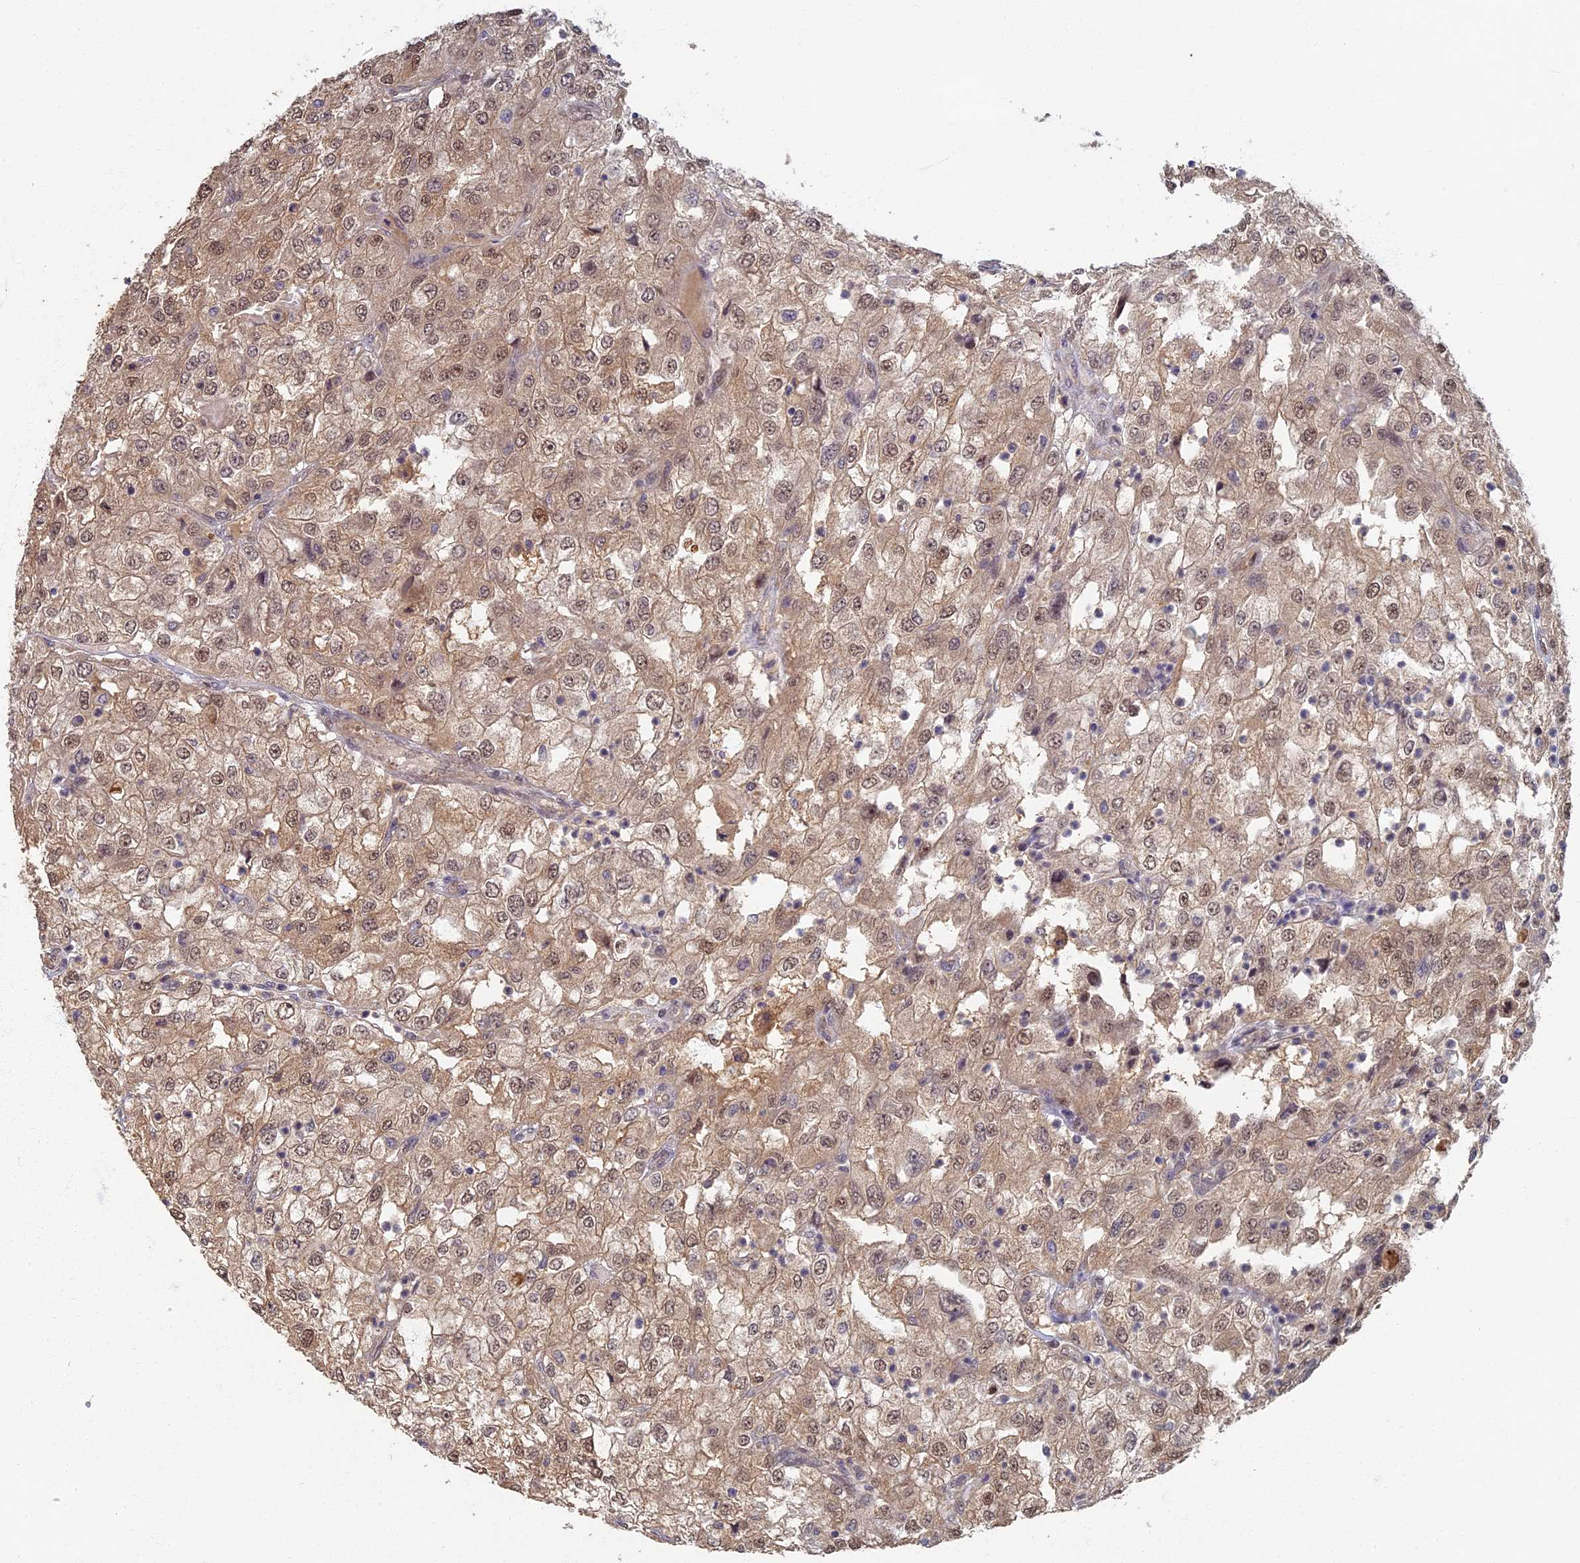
{"staining": {"intensity": "weak", "quantity": ">75%", "location": "cytoplasmic/membranous,nuclear"}, "tissue": "renal cancer", "cell_type": "Tumor cells", "image_type": "cancer", "snomed": [{"axis": "morphology", "description": "Adenocarcinoma, NOS"}, {"axis": "topography", "description": "Kidney"}], "caption": "Immunohistochemical staining of renal adenocarcinoma shows low levels of weak cytoplasmic/membranous and nuclear protein positivity in about >75% of tumor cells. (Stains: DAB in brown, nuclei in blue, Microscopy: brightfield microscopy at high magnification).", "gene": "RSPH3", "patient": {"sex": "female", "age": 54}}